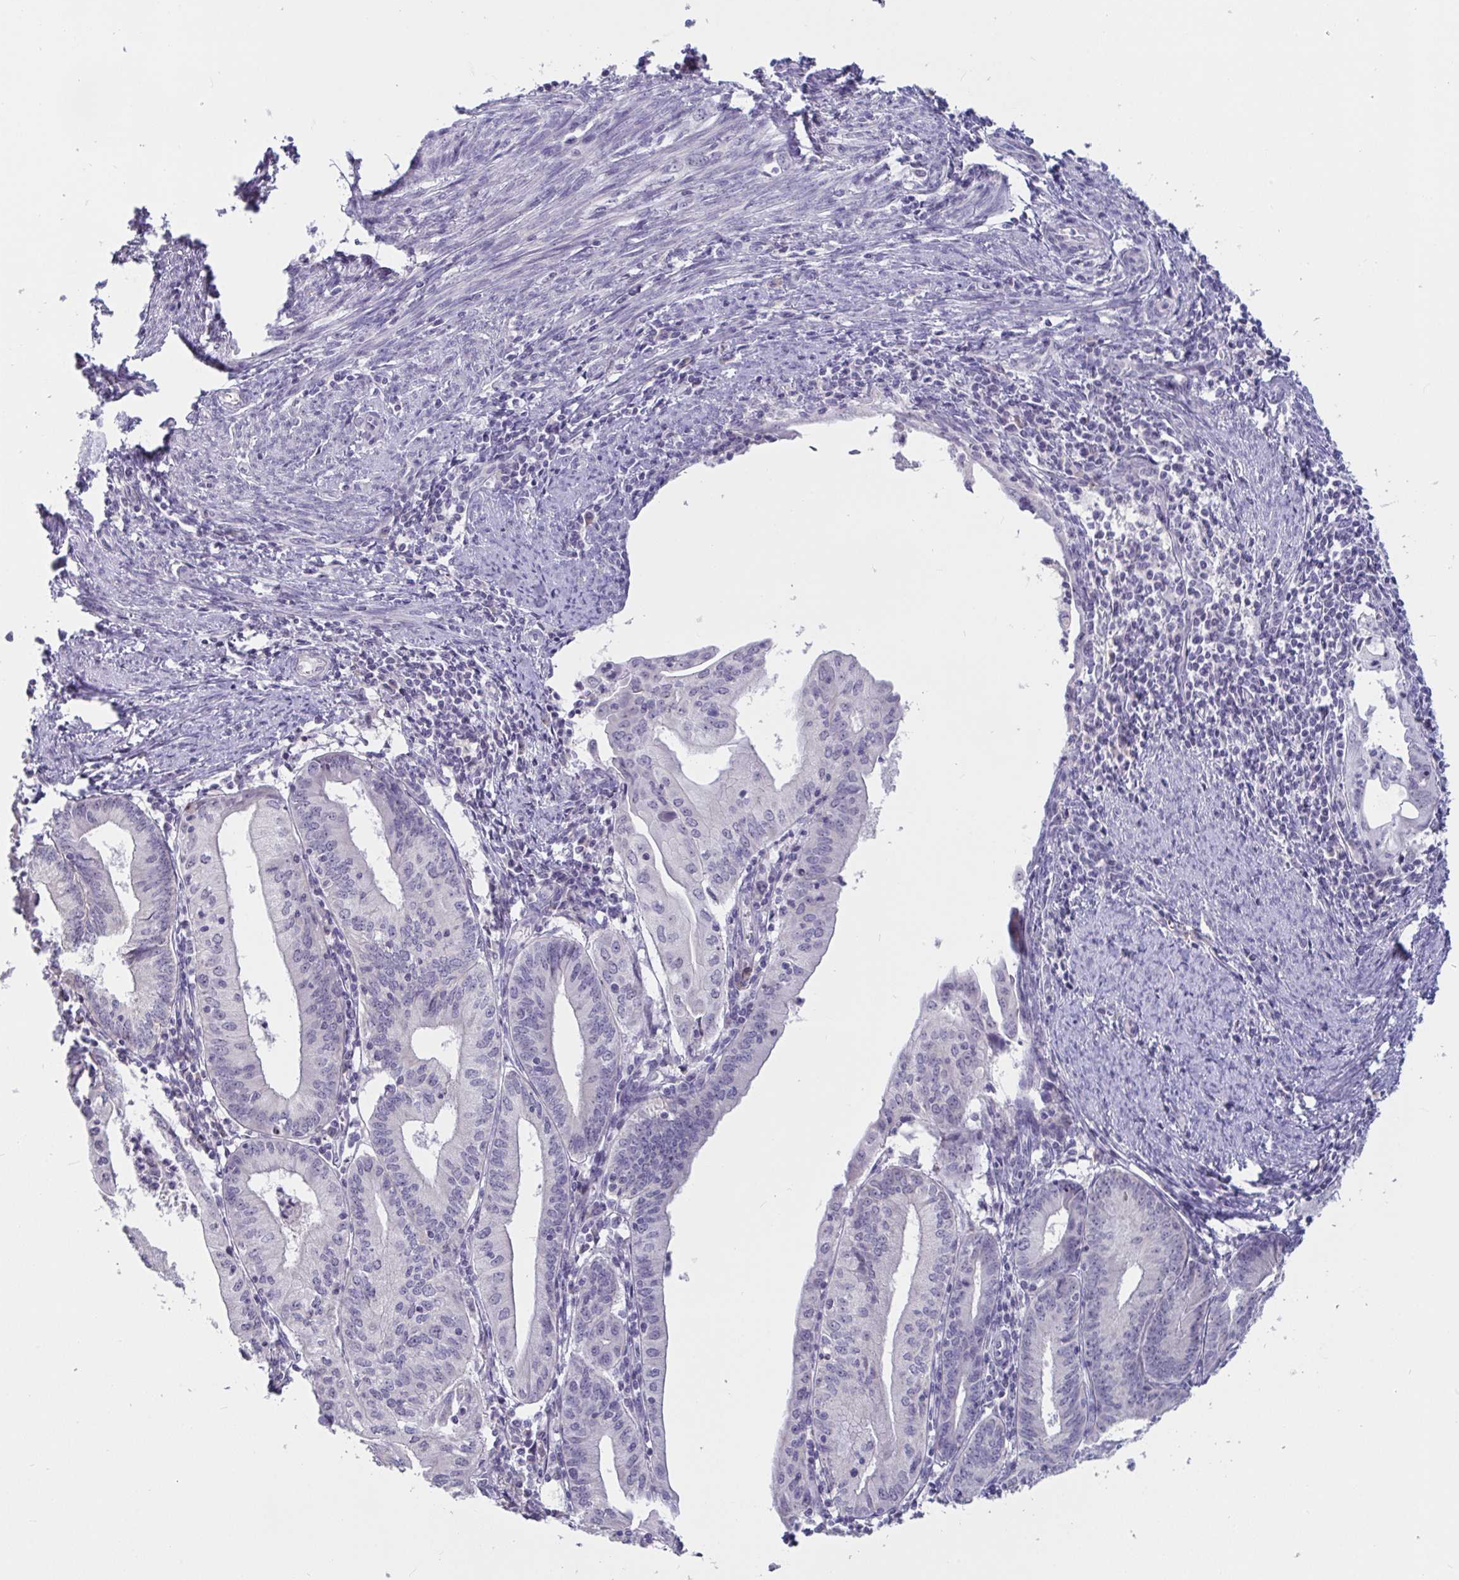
{"staining": {"intensity": "negative", "quantity": "none", "location": "none"}, "tissue": "endometrial cancer", "cell_type": "Tumor cells", "image_type": "cancer", "snomed": [{"axis": "morphology", "description": "Adenocarcinoma, NOS"}, {"axis": "topography", "description": "Endometrium"}], "caption": "High power microscopy histopathology image of an immunohistochemistry histopathology image of endometrial cancer (adenocarcinoma), revealing no significant staining in tumor cells. (DAB (3,3'-diaminobenzidine) immunohistochemistry (IHC), high magnification).", "gene": "MYC", "patient": {"sex": "female", "age": 60}}